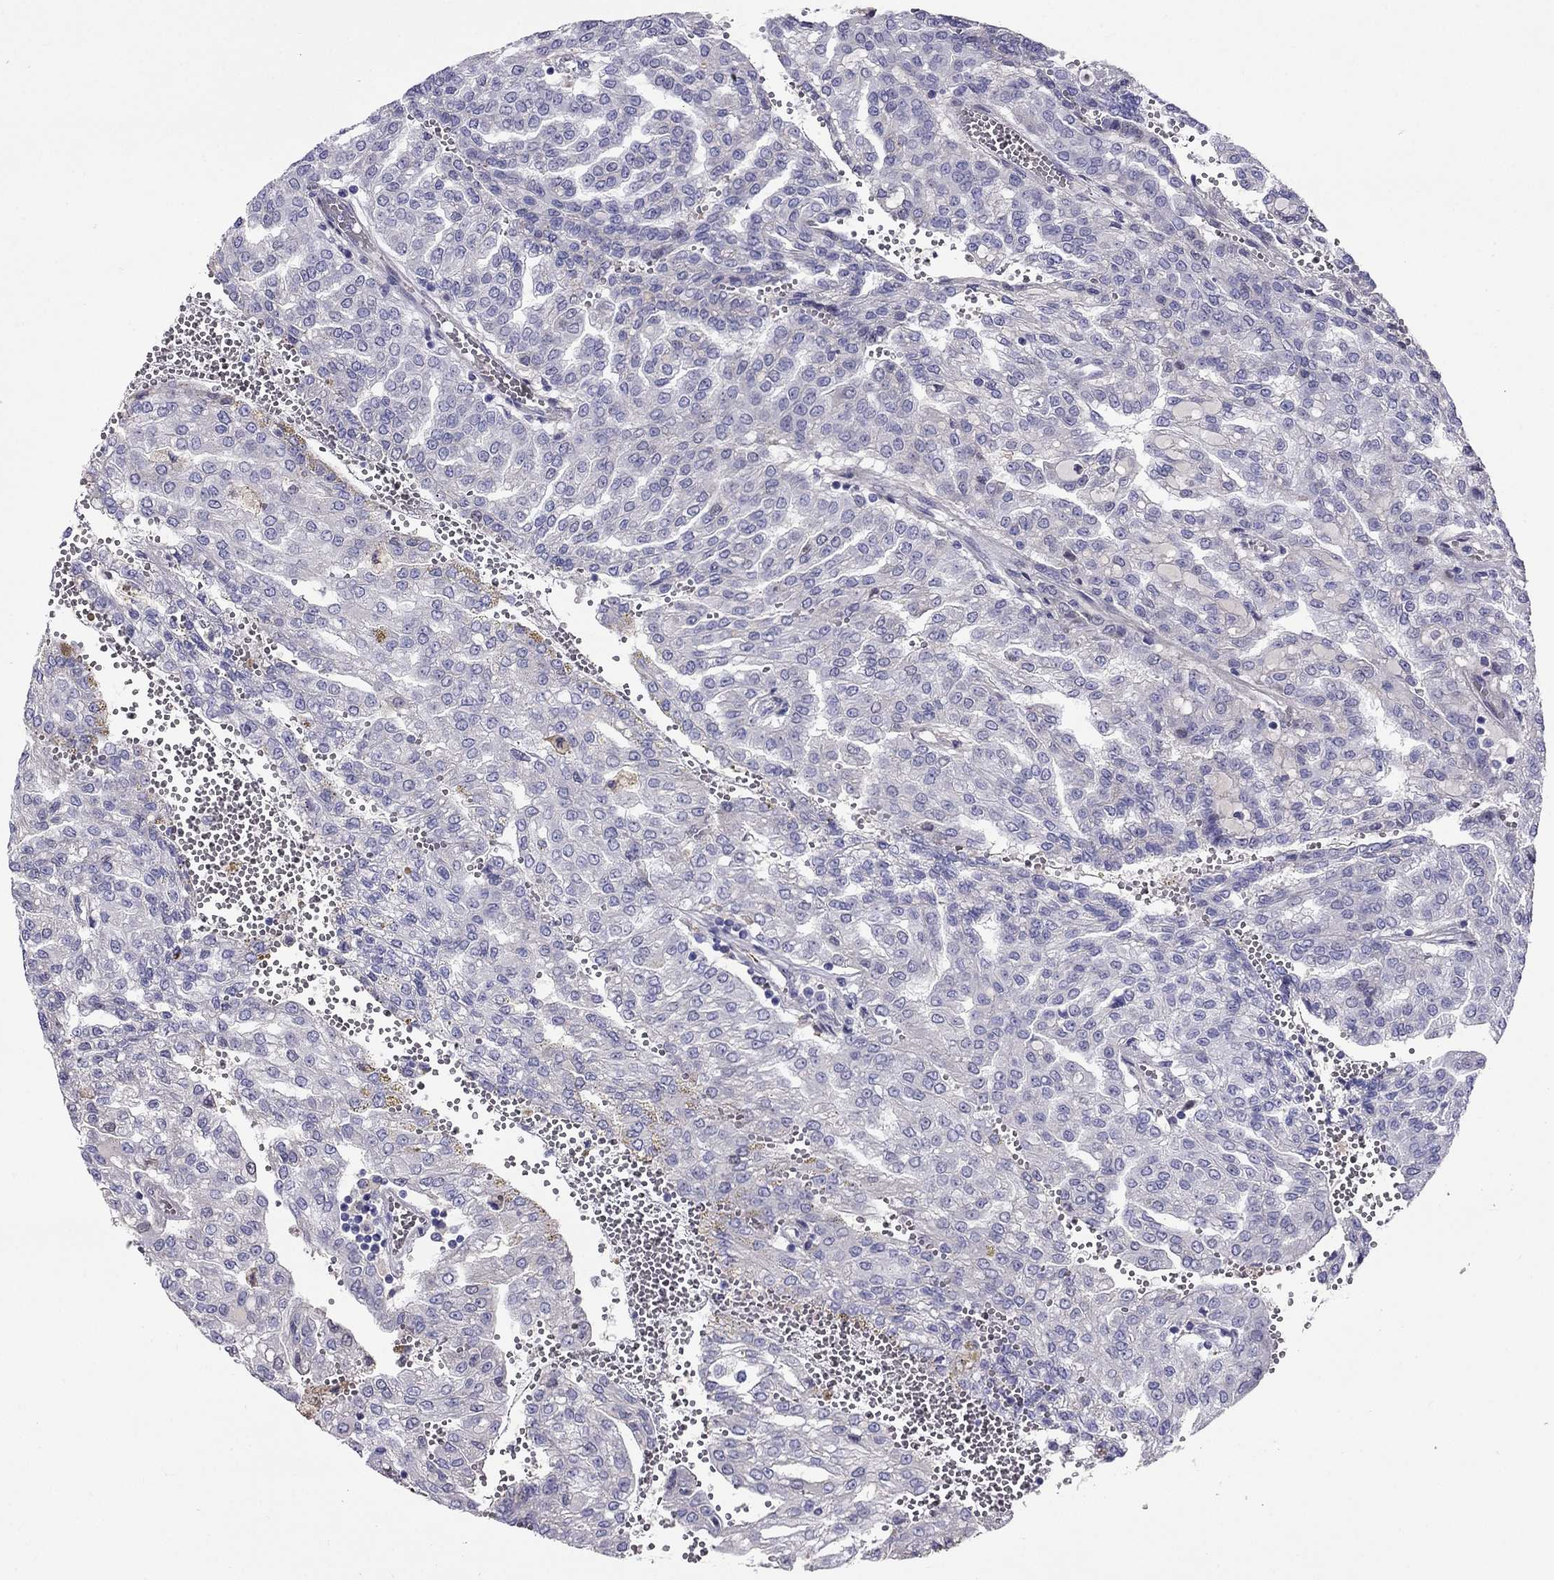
{"staining": {"intensity": "negative", "quantity": "none", "location": "none"}, "tissue": "renal cancer", "cell_type": "Tumor cells", "image_type": "cancer", "snomed": [{"axis": "morphology", "description": "Adenocarcinoma, NOS"}, {"axis": "topography", "description": "Kidney"}], "caption": "Micrograph shows no significant protein expression in tumor cells of adenocarcinoma (renal).", "gene": "TBC1D21", "patient": {"sex": "male", "age": 63}}